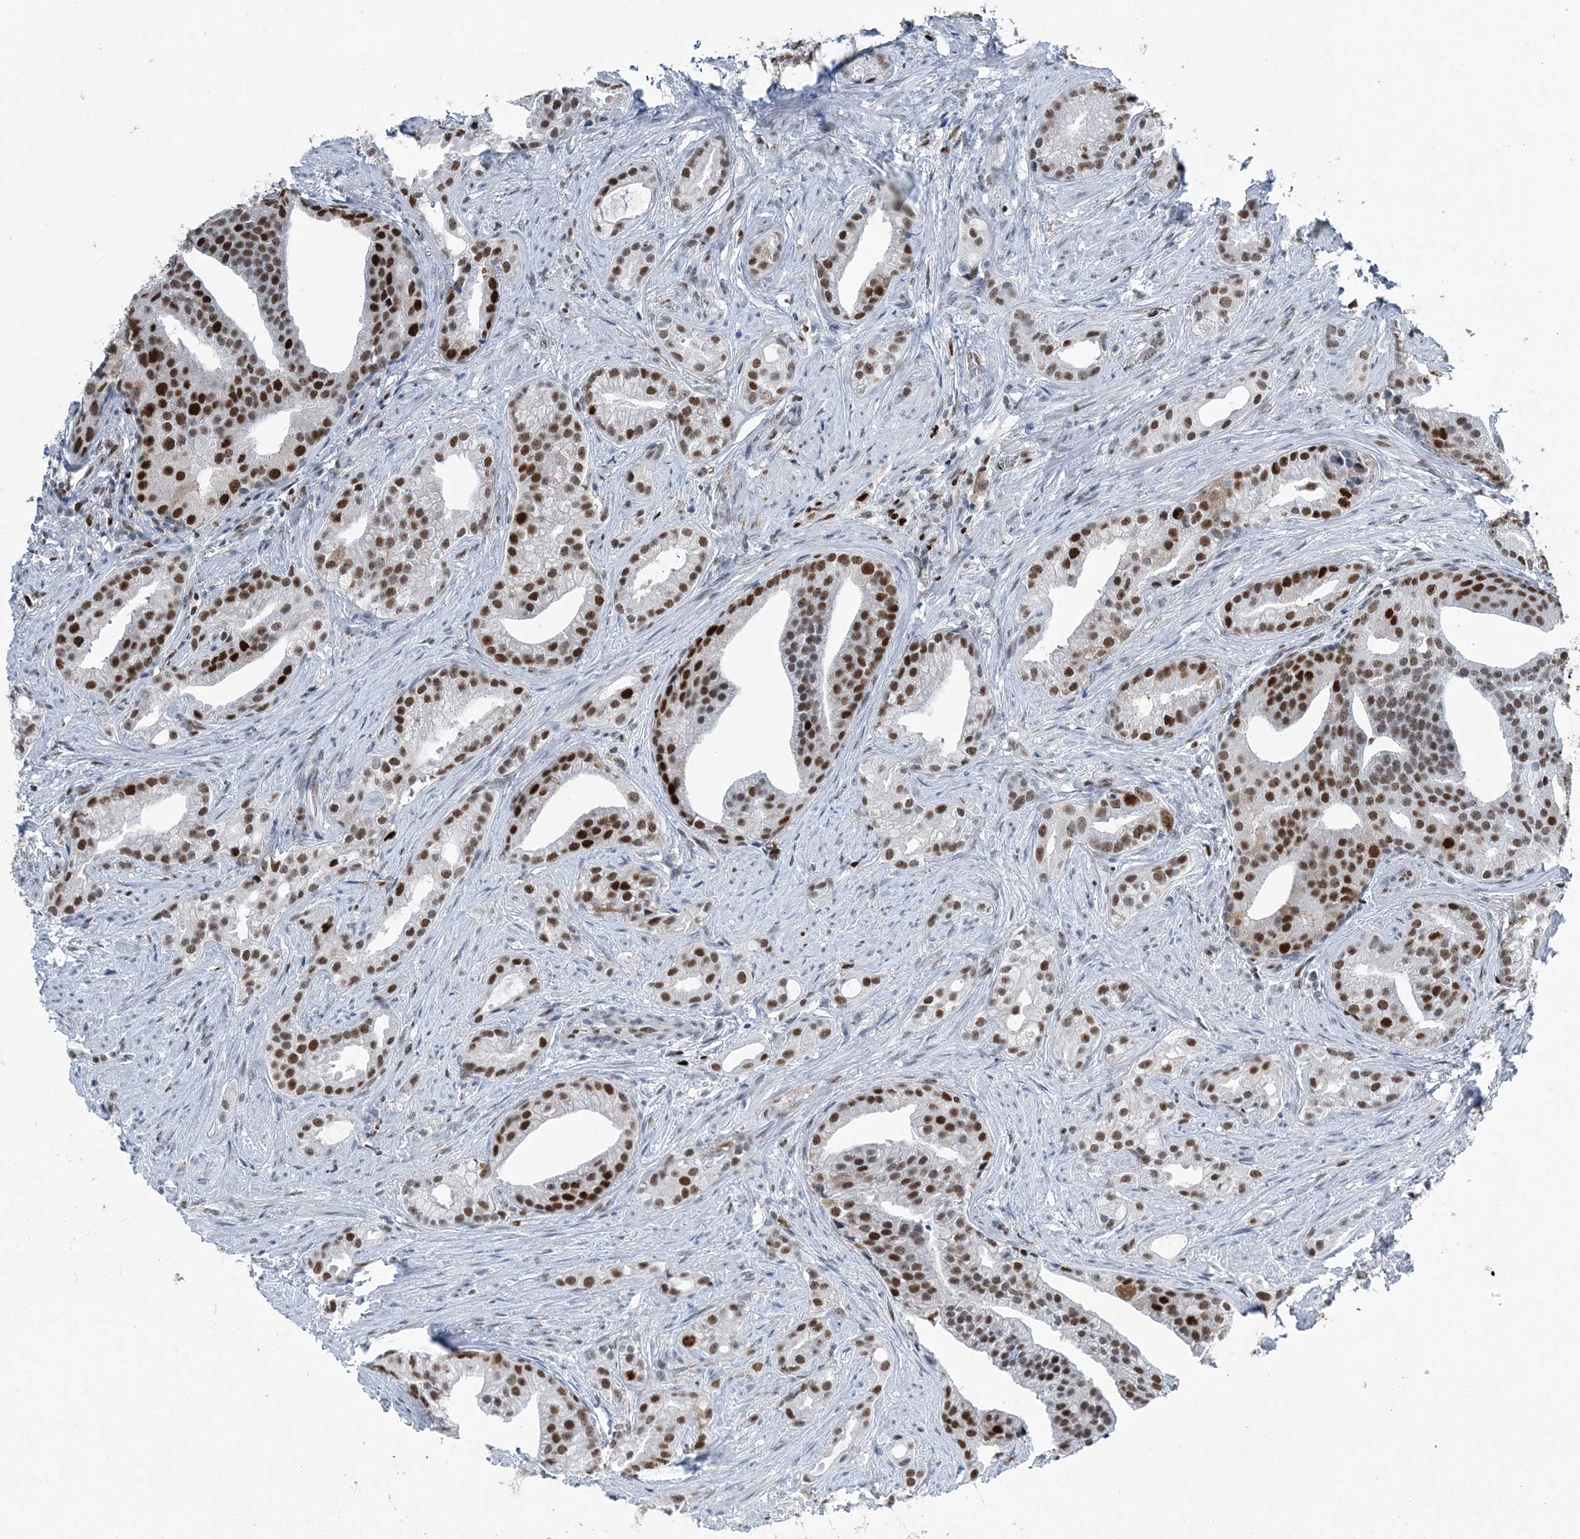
{"staining": {"intensity": "strong", "quantity": "25%-75%", "location": "cytoplasmic/membranous,nuclear"}, "tissue": "prostate cancer", "cell_type": "Tumor cells", "image_type": "cancer", "snomed": [{"axis": "morphology", "description": "Adenocarcinoma, Low grade"}, {"axis": "topography", "description": "Prostate"}], "caption": "Immunohistochemical staining of prostate cancer (low-grade adenocarcinoma) displays strong cytoplasmic/membranous and nuclear protein staining in about 25%-75% of tumor cells.", "gene": "HAT1", "patient": {"sex": "male", "age": 71}}